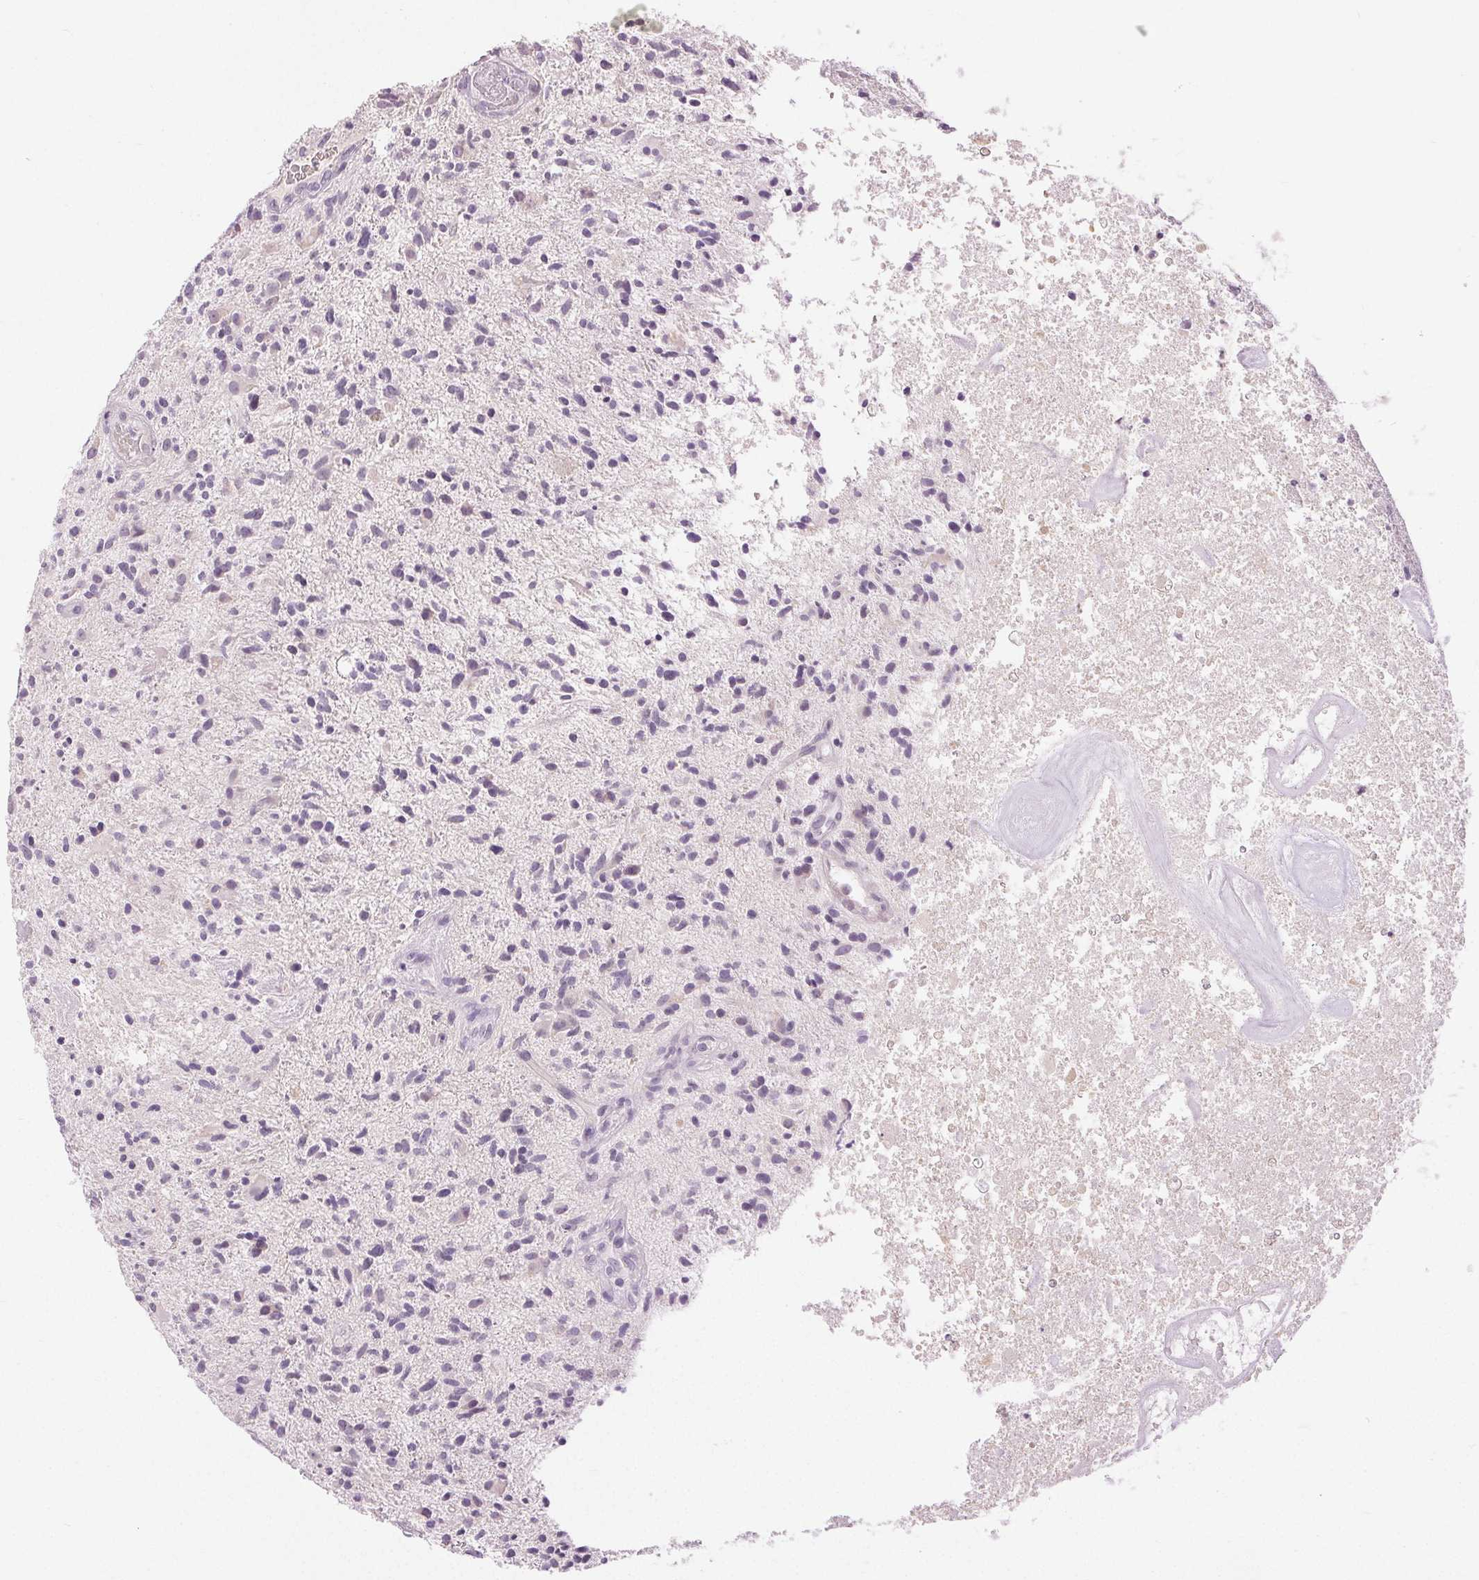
{"staining": {"intensity": "negative", "quantity": "none", "location": "none"}, "tissue": "glioma", "cell_type": "Tumor cells", "image_type": "cancer", "snomed": [{"axis": "morphology", "description": "Glioma, malignant, High grade"}, {"axis": "topography", "description": "Brain"}], "caption": "A high-resolution image shows immunohistochemistry (IHC) staining of high-grade glioma (malignant), which shows no significant expression in tumor cells.", "gene": "DSG3", "patient": {"sex": "male", "age": 55}}